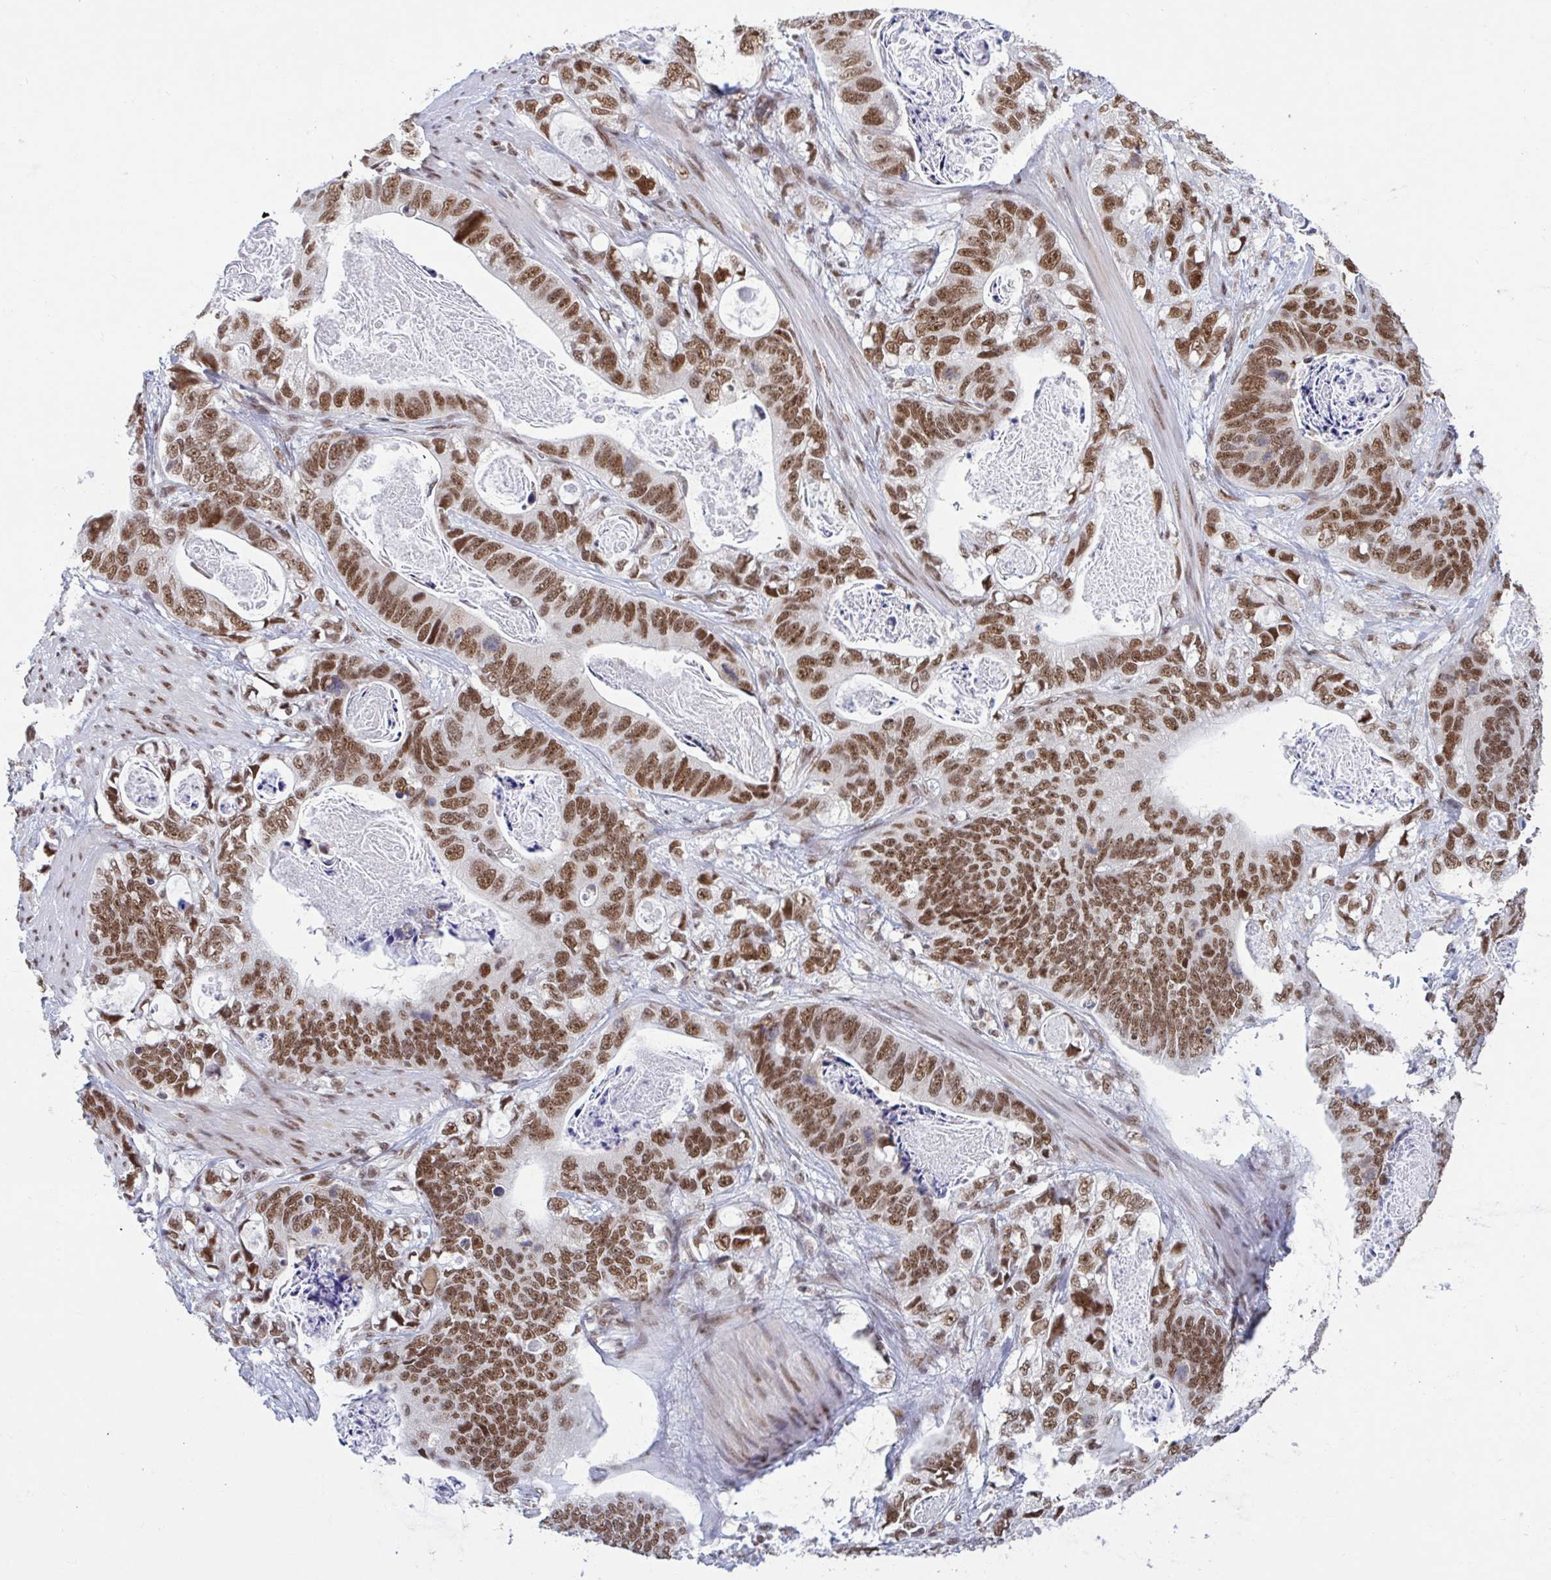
{"staining": {"intensity": "moderate", "quantity": ">75%", "location": "nuclear"}, "tissue": "stomach cancer", "cell_type": "Tumor cells", "image_type": "cancer", "snomed": [{"axis": "morphology", "description": "Normal tissue, NOS"}, {"axis": "morphology", "description": "Adenocarcinoma, NOS"}, {"axis": "topography", "description": "Stomach"}], "caption": "Stomach cancer (adenocarcinoma) stained for a protein reveals moderate nuclear positivity in tumor cells.", "gene": "PHF10", "patient": {"sex": "female", "age": 89}}